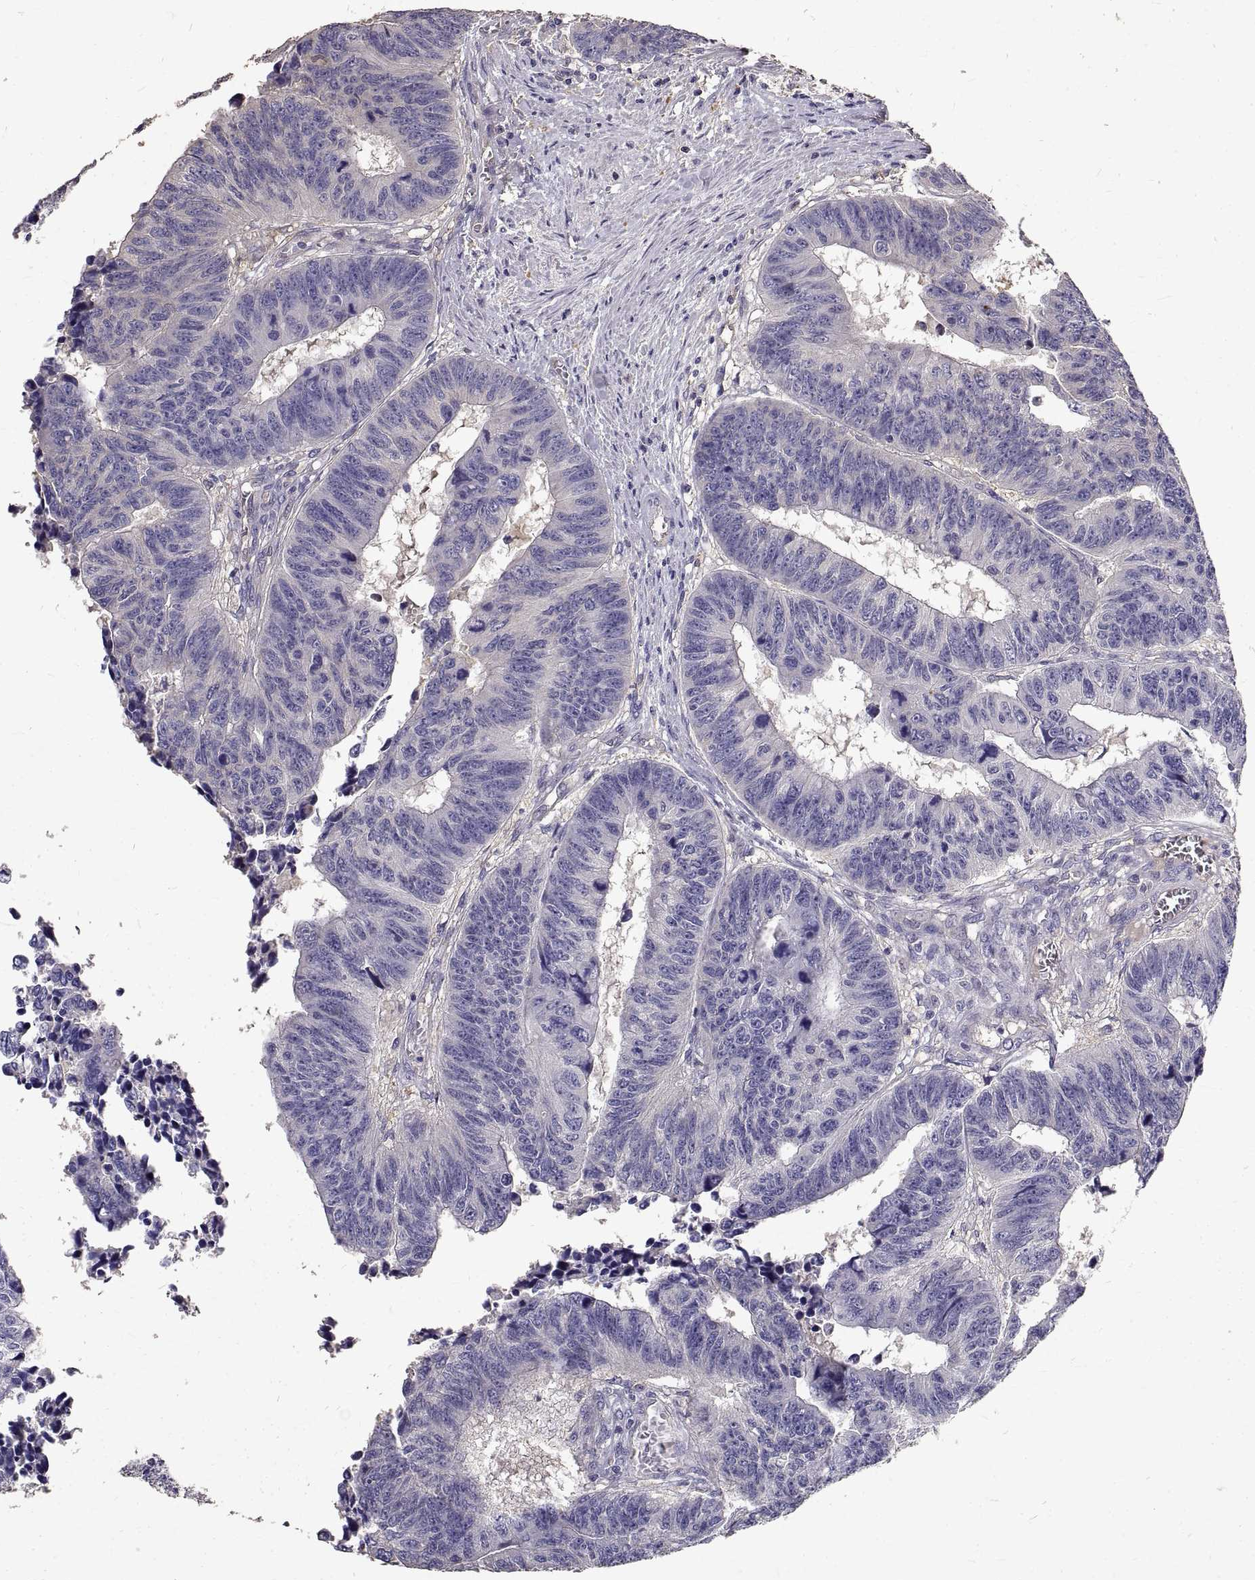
{"staining": {"intensity": "negative", "quantity": "none", "location": "none"}, "tissue": "colorectal cancer", "cell_type": "Tumor cells", "image_type": "cancer", "snomed": [{"axis": "morphology", "description": "Adenocarcinoma, NOS"}, {"axis": "topography", "description": "Rectum"}], "caption": "There is no significant expression in tumor cells of colorectal cancer (adenocarcinoma).", "gene": "PEA15", "patient": {"sex": "female", "age": 85}}